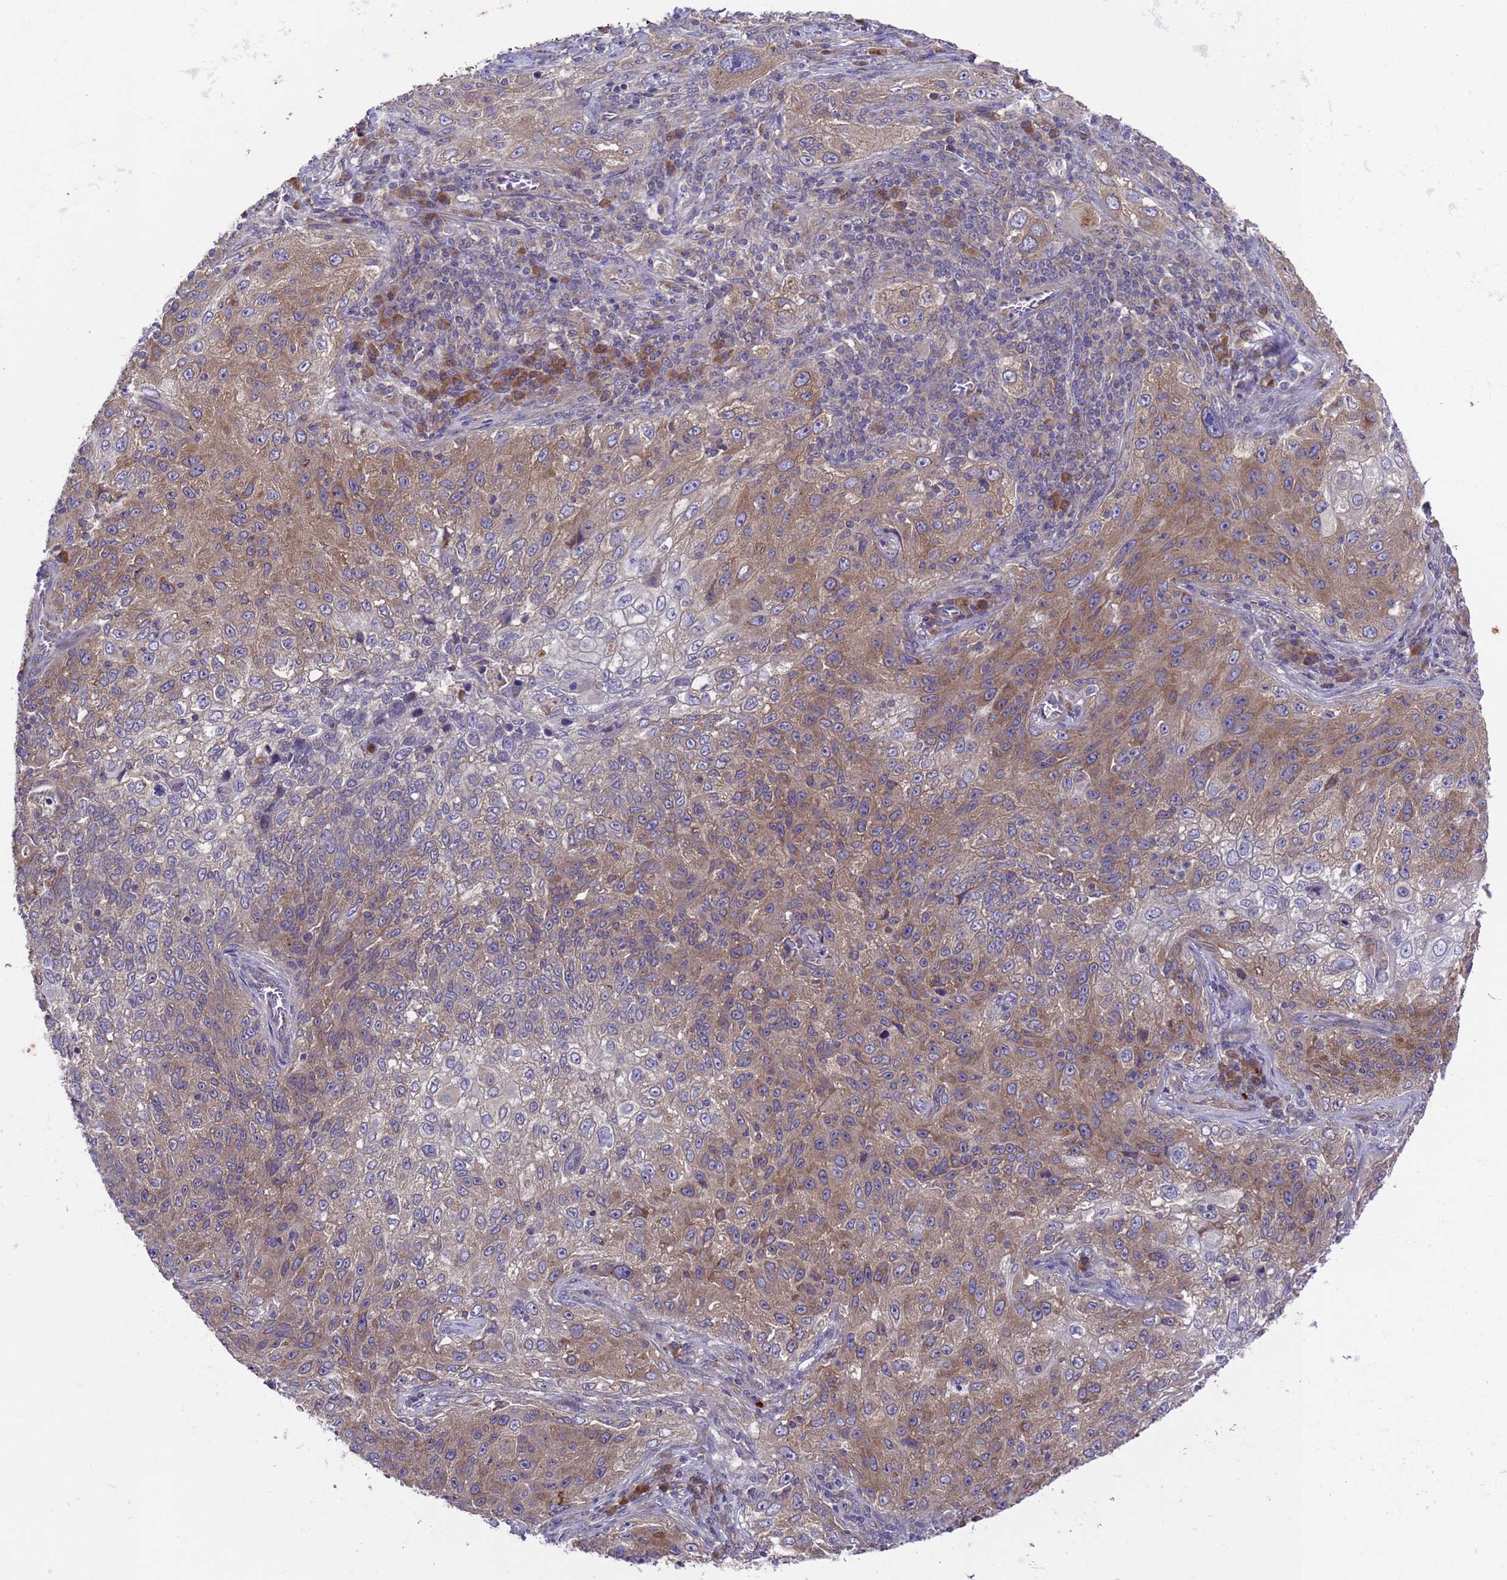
{"staining": {"intensity": "moderate", "quantity": ">75%", "location": "cytoplasmic/membranous"}, "tissue": "lung cancer", "cell_type": "Tumor cells", "image_type": "cancer", "snomed": [{"axis": "morphology", "description": "Squamous cell carcinoma, NOS"}, {"axis": "topography", "description": "Lung"}], "caption": "Immunohistochemical staining of human lung cancer exhibits medium levels of moderate cytoplasmic/membranous staining in approximately >75% of tumor cells.", "gene": "DCAF12L2", "patient": {"sex": "female", "age": 69}}